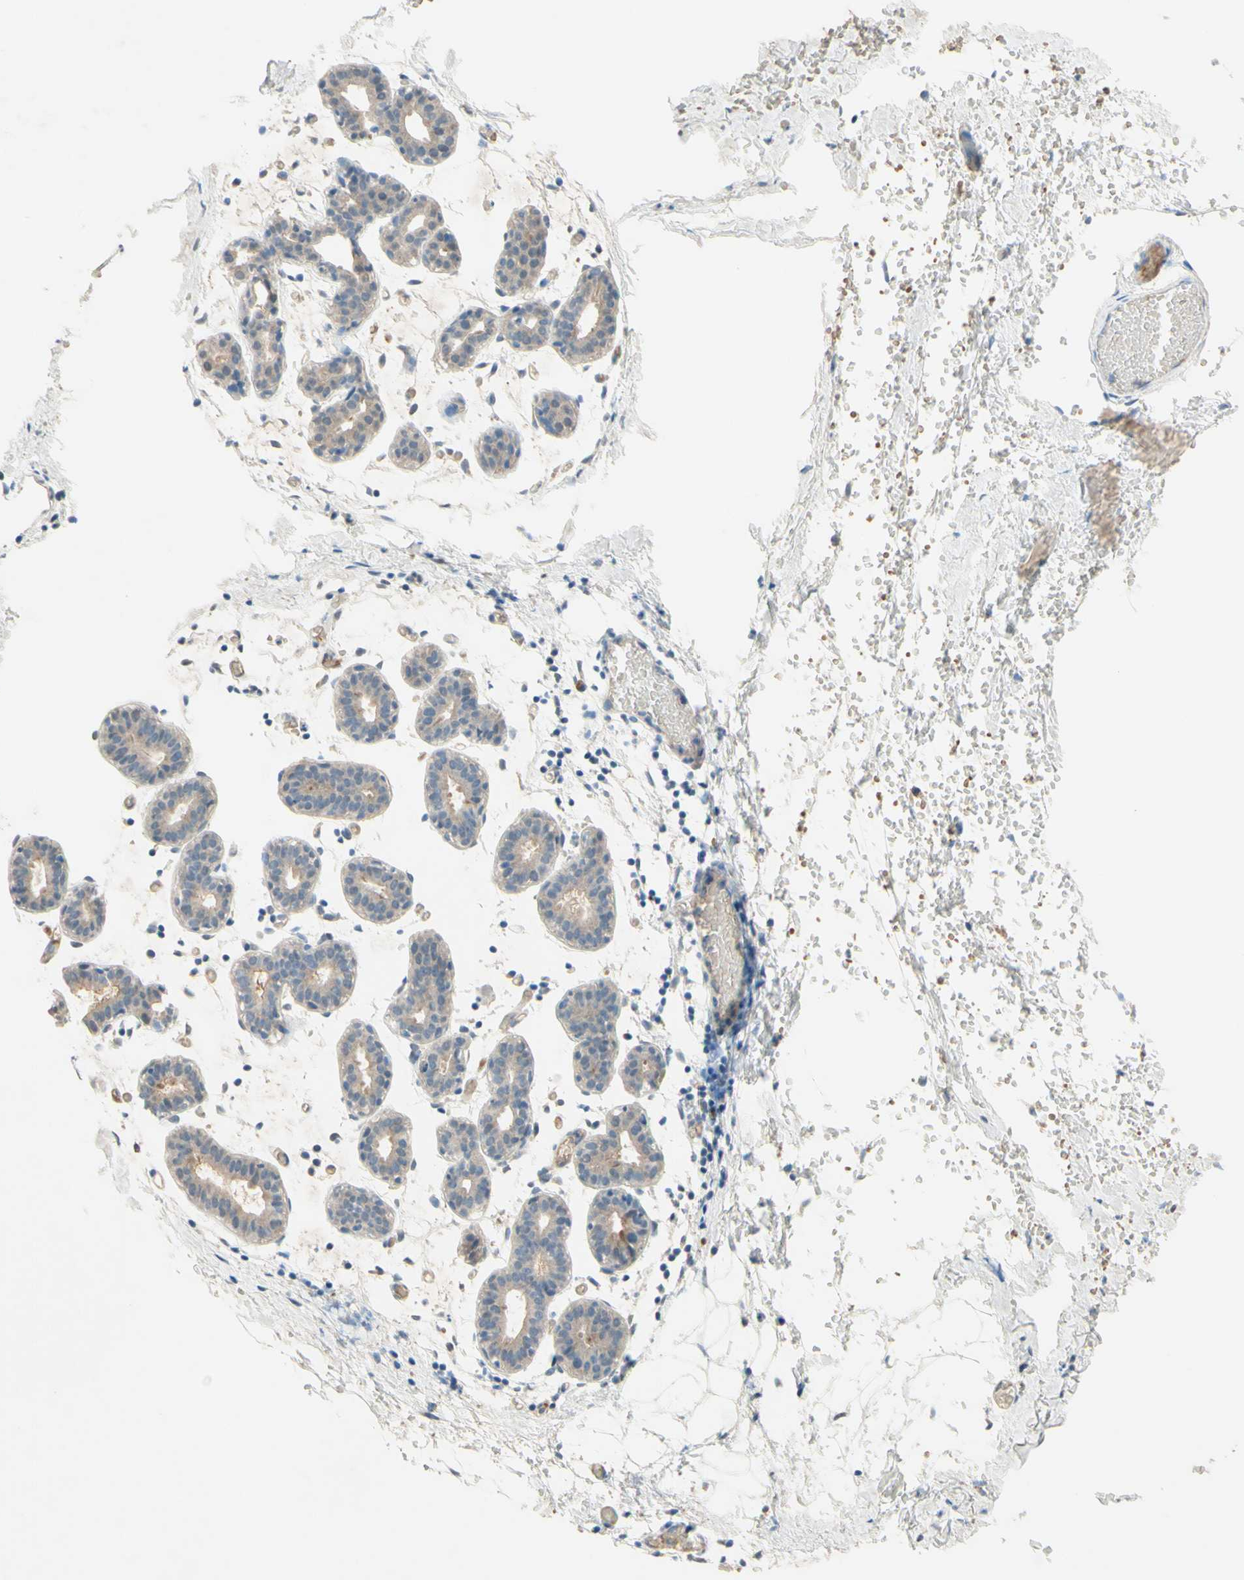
{"staining": {"intensity": "negative", "quantity": "none", "location": "none"}, "tissue": "breast", "cell_type": "Adipocytes", "image_type": "normal", "snomed": [{"axis": "morphology", "description": "Normal tissue, NOS"}, {"axis": "topography", "description": "Breast"}], "caption": "Benign breast was stained to show a protein in brown. There is no significant staining in adipocytes. (DAB (3,3'-diaminobenzidine) immunohistochemistry with hematoxylin counter stain).", "gene": "IL2", "patient": {"sex": "female", "age": 27}}